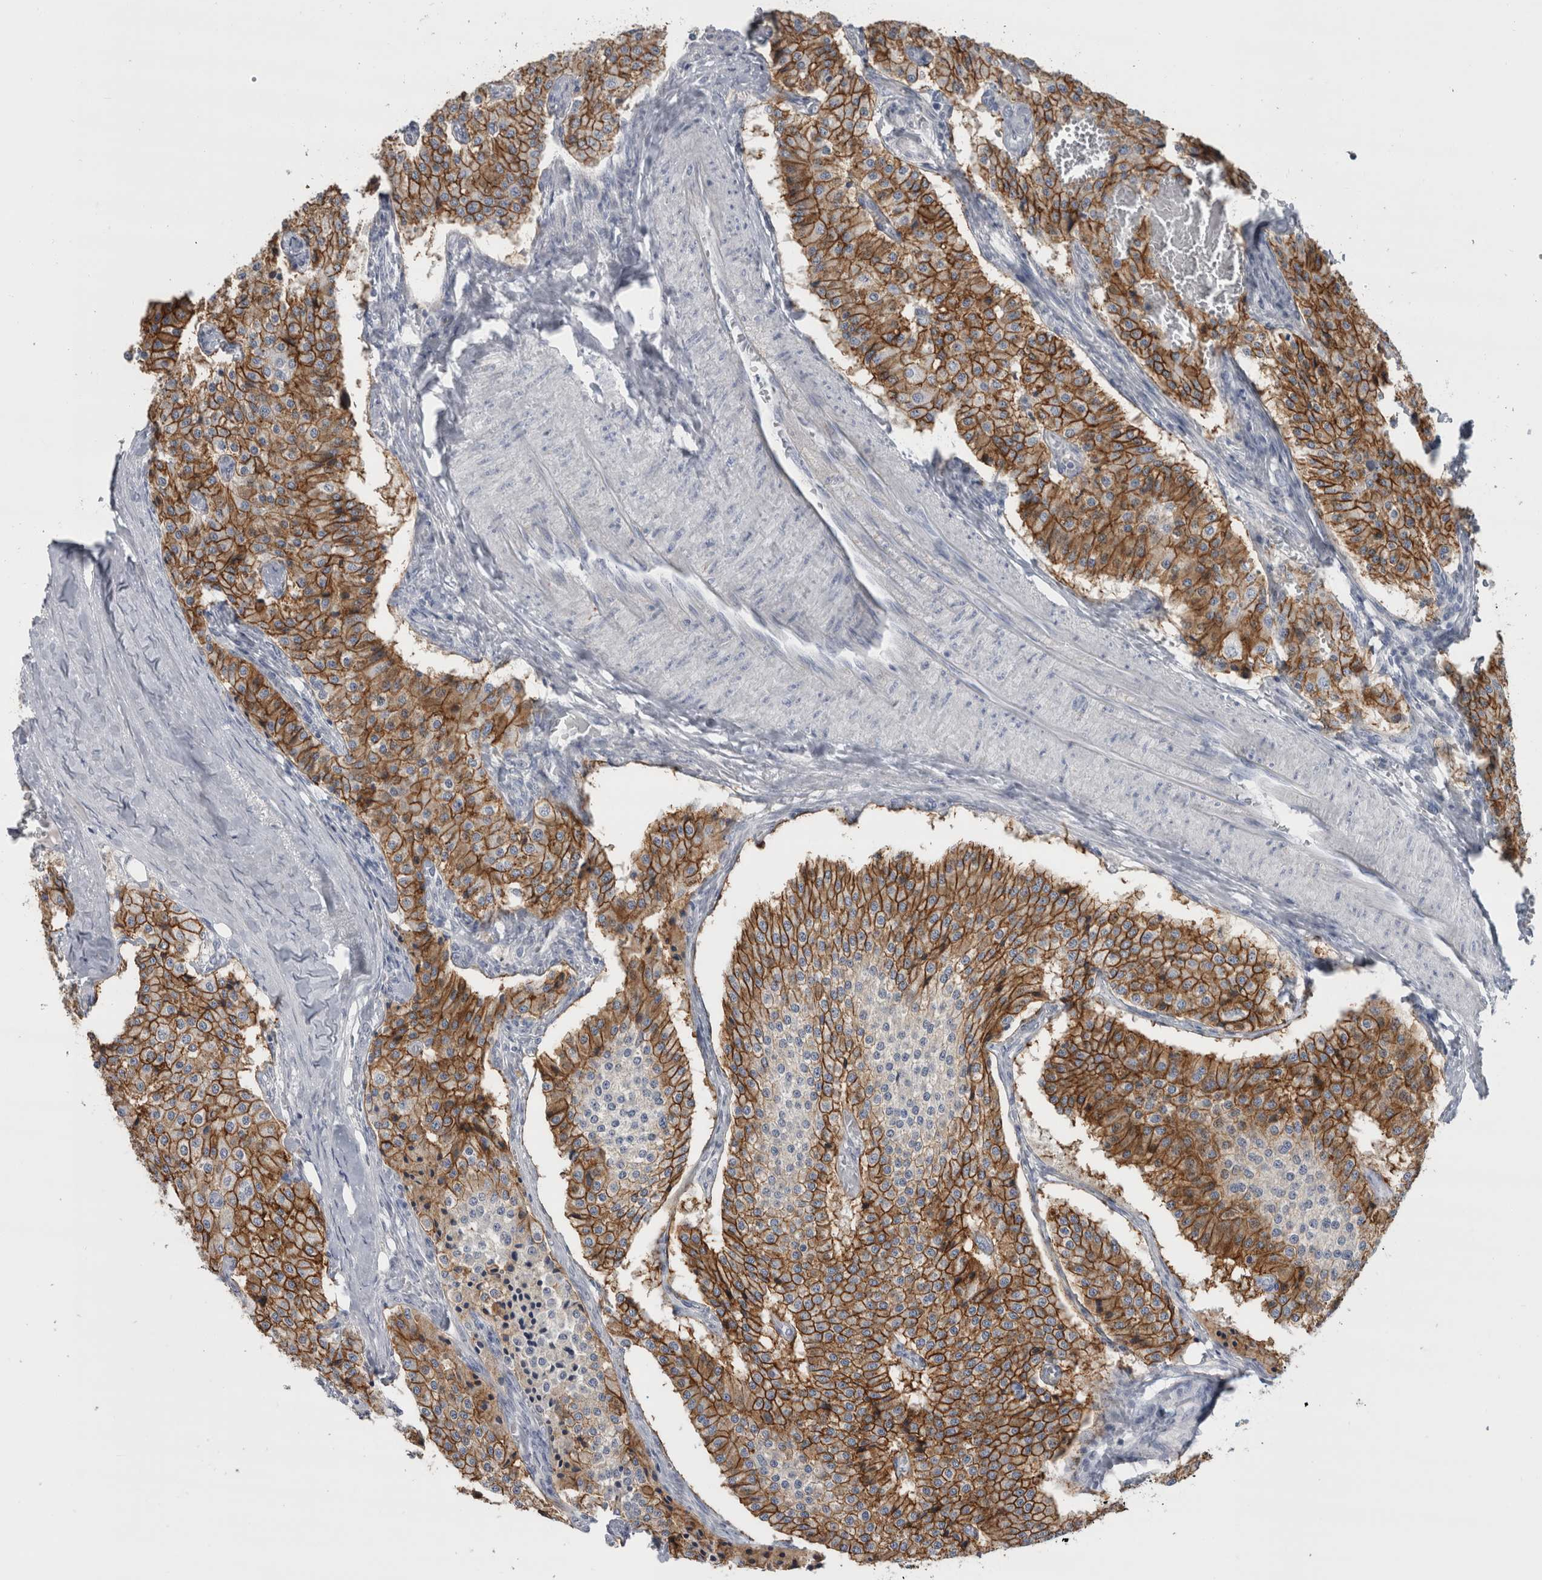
{"staining": {"intensity": "strong", "quantity": "25%-75%", "location": "cytoplasmic/membranous"}, "tissue": "carcinoid", "cell_type": "Tumor cells", "image_type": "cancer", "snomed": [{"axis": "morphology", "description": "Carcinoid, malignant, NOS"}, {"axis": "topography", "description": "Colon"}], "caption": "Brown immunohistochemical staining in human malignant carcinoid demonstrates strong cytoplasmic/membranous expression in about 25%-75% of tumor cells. The protein of interest is shown in brown color, while the nuclei are stained blue.", "gene": "CDH17", "patient": {"sex": "female", "age": 52}}